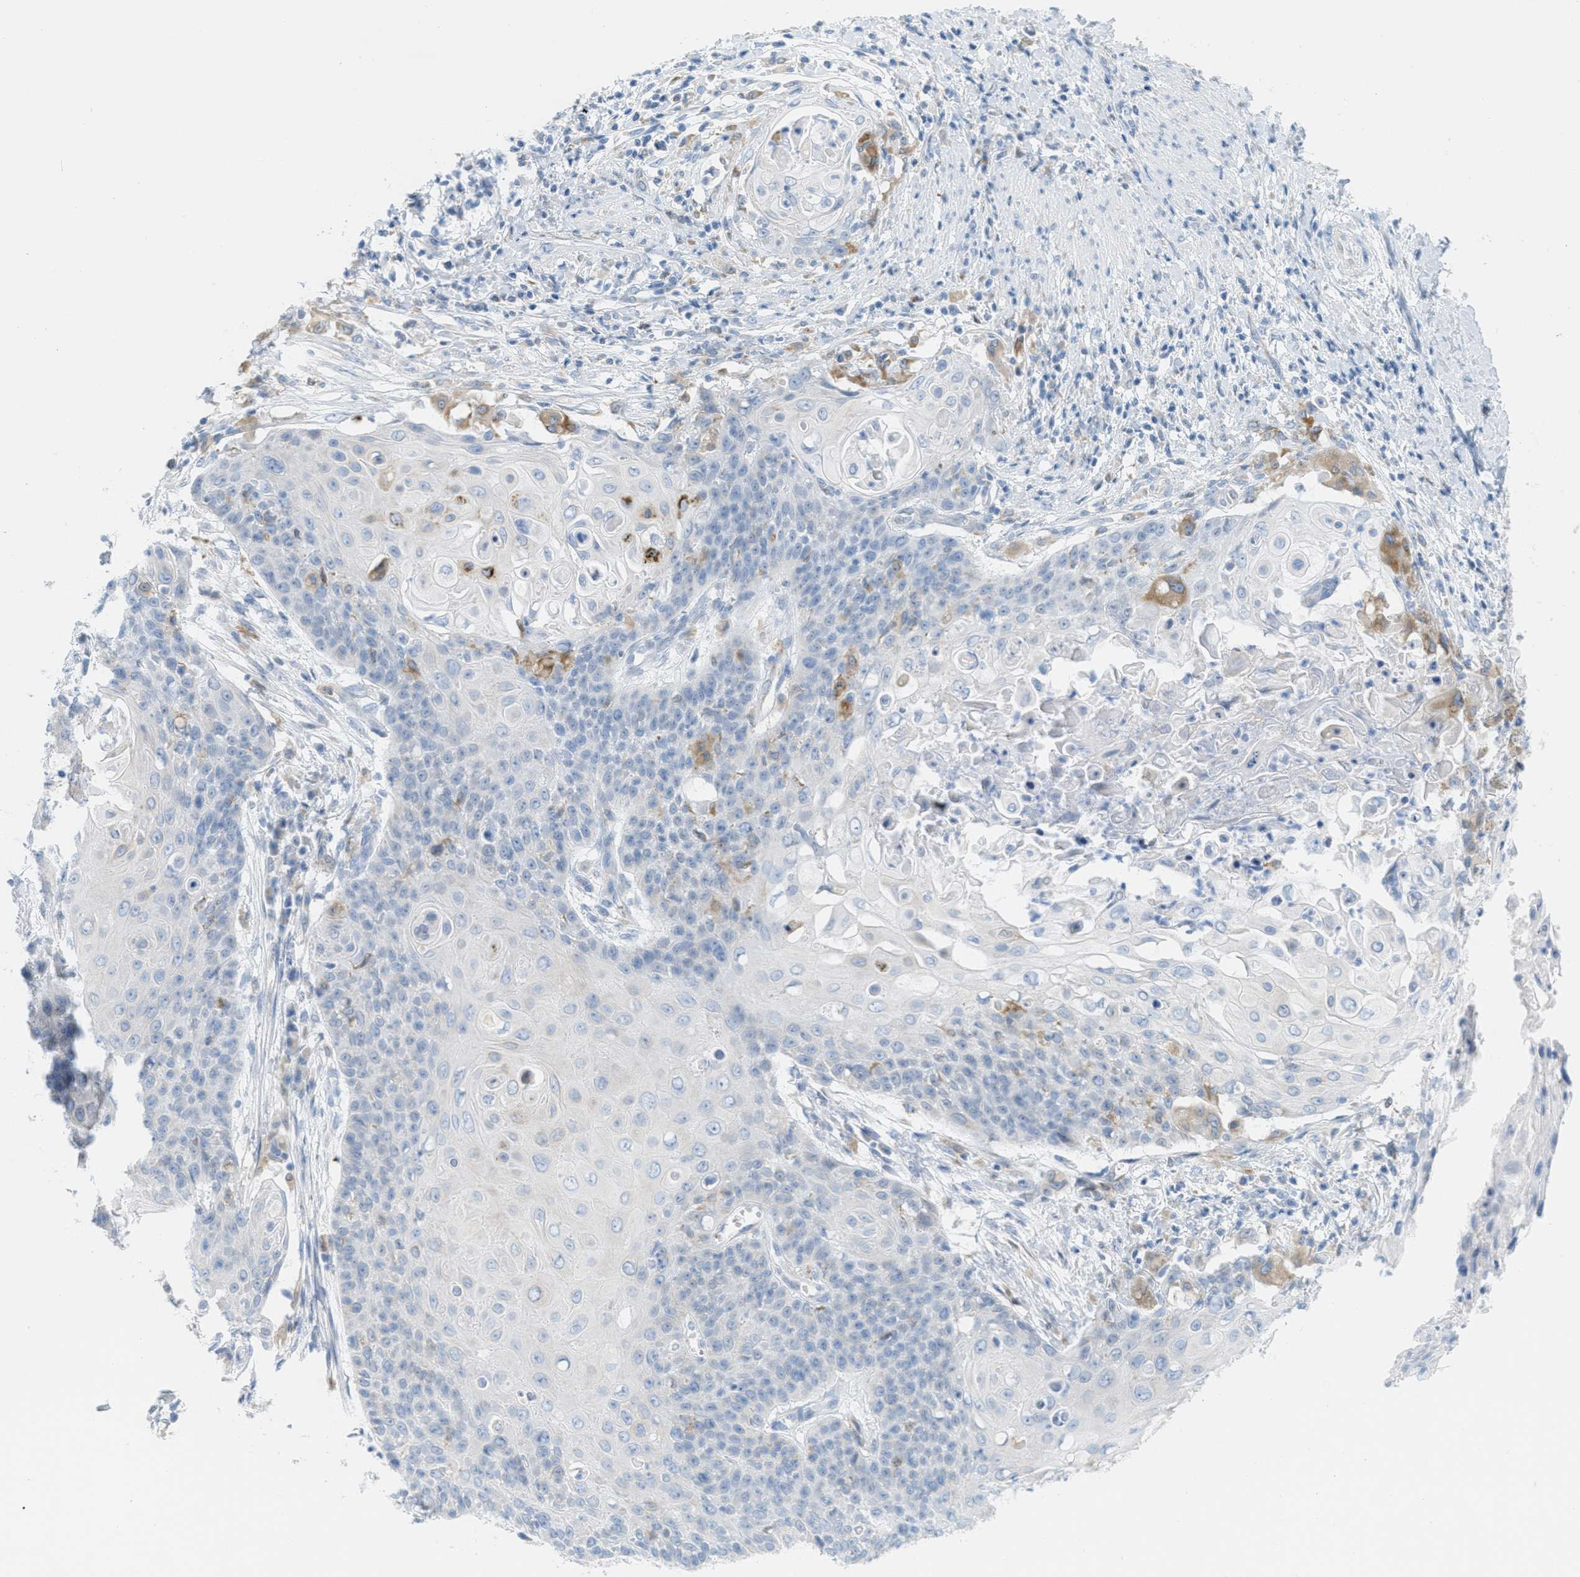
{"staining": {"intensity": "moderate", "quantity": "<25%", "location": "cytoplasmic/membranous"}, "tissue": "cervical cancer", "cell_type": "Tumor cells", "image_type": "cancer", "snomed": [{"axis": "morphology", "description": "Squamous cell carcinoma, NOS"}, {"axis": "topography", "description": "Cervix"}], "caption": "DAB immunohistochemical staining of squamous cell carcinoma (cervical) exhibits moderate cytoplasmic/membranous protein staining in approximately <25% of tumor cells.", "gene": "TEX264", "patient": {"sex": "female", "age": 39}}